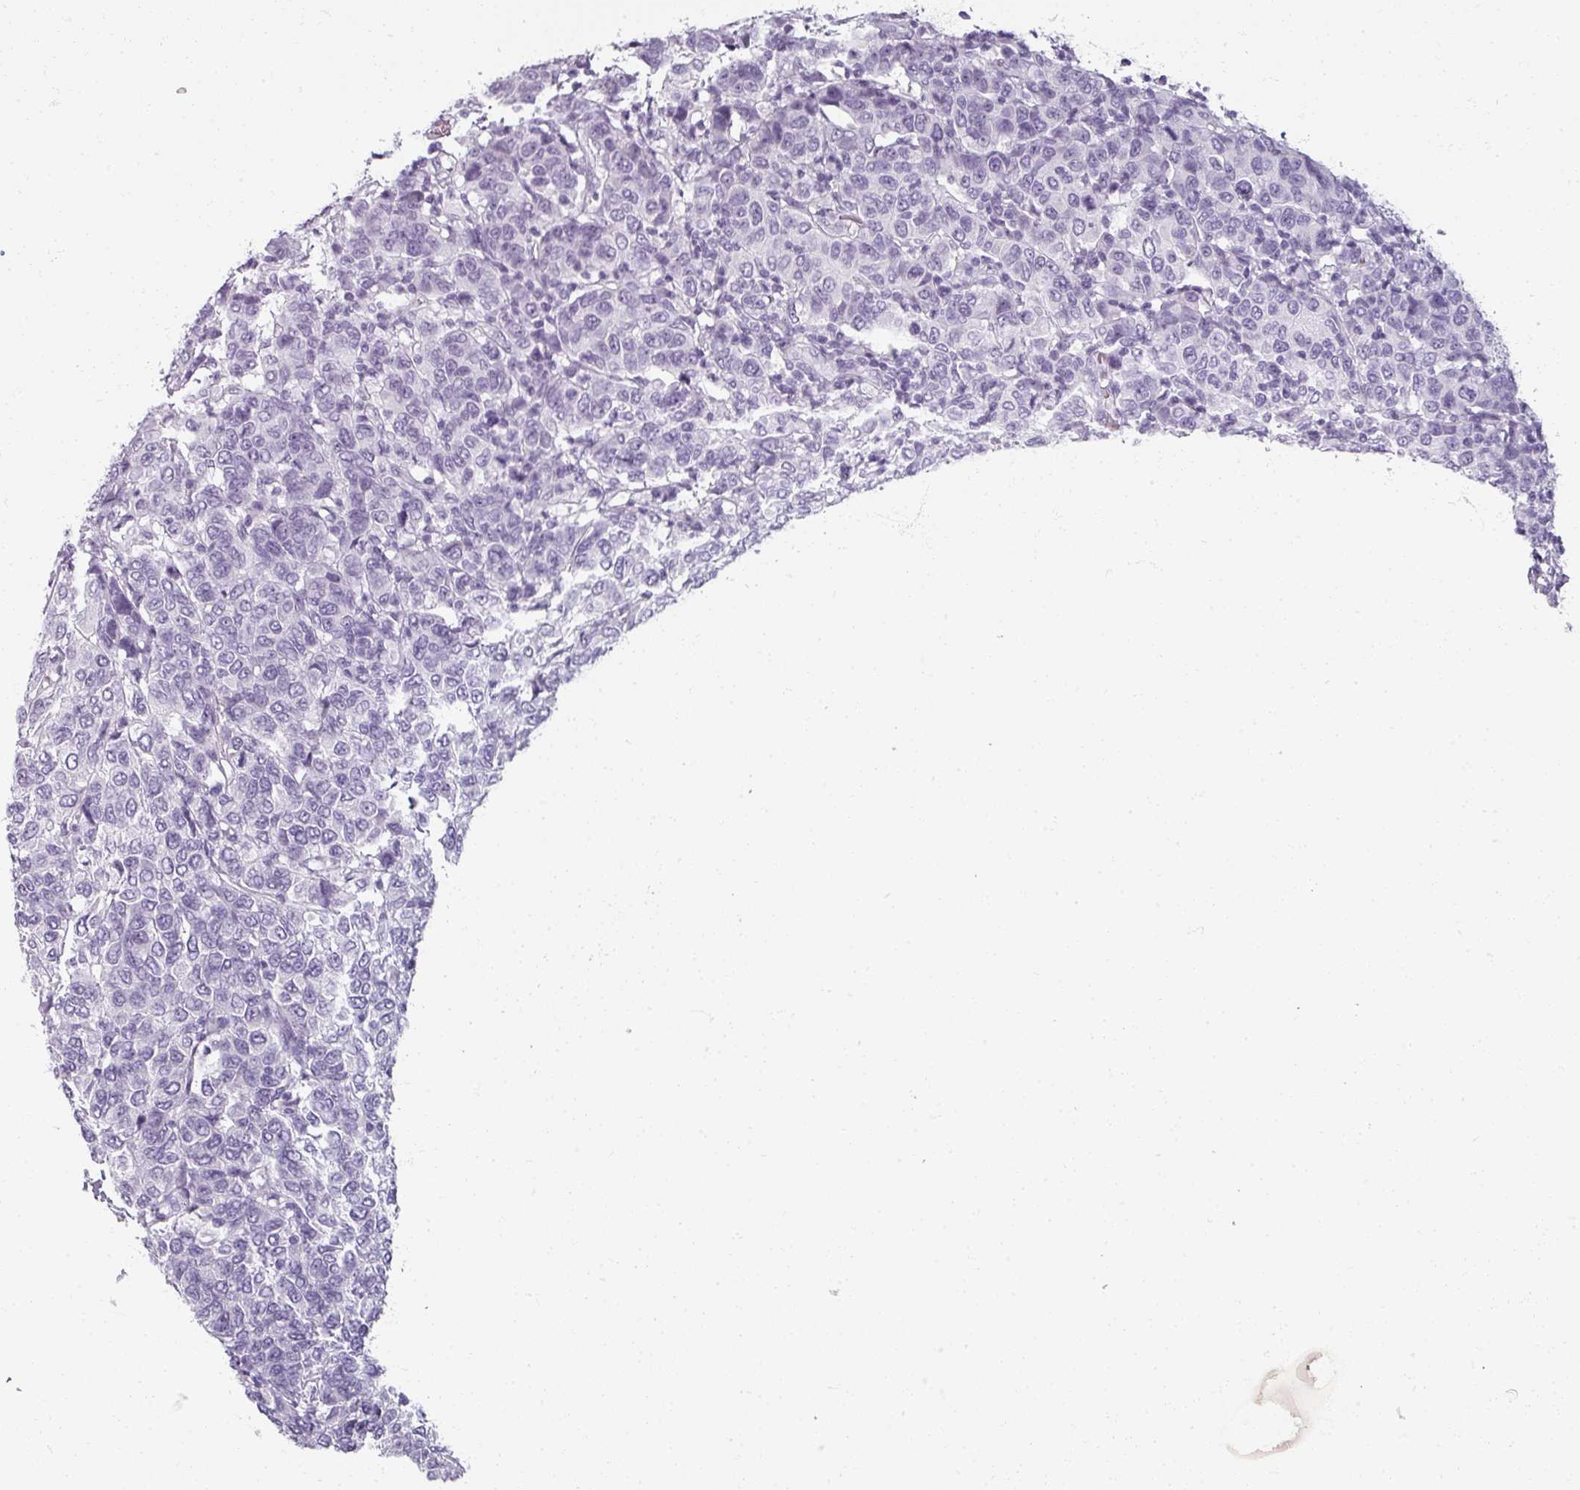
{"staining": {"intensity": "negative", "quantity": "none", "location": "none"}, "tissue": "breast cancer", "cell_type": "Tumor cells", "image_type": "cancer", "snomed": [{"axis": "morphology", "description": "Duct carcinoma"}, {"axis": "topography", "description": "Breast"}], "caption": "IHC photomicrograph of human breast cancer stained for a protein (brown), which demonstrates no expression in tumor cells. (DAB (3,3'-diaminobenzidine) IHC visualized using brightfield microscopy, high magnification).", "gene": "REG3G", "patient": {"sex": "female", "age": 55}}